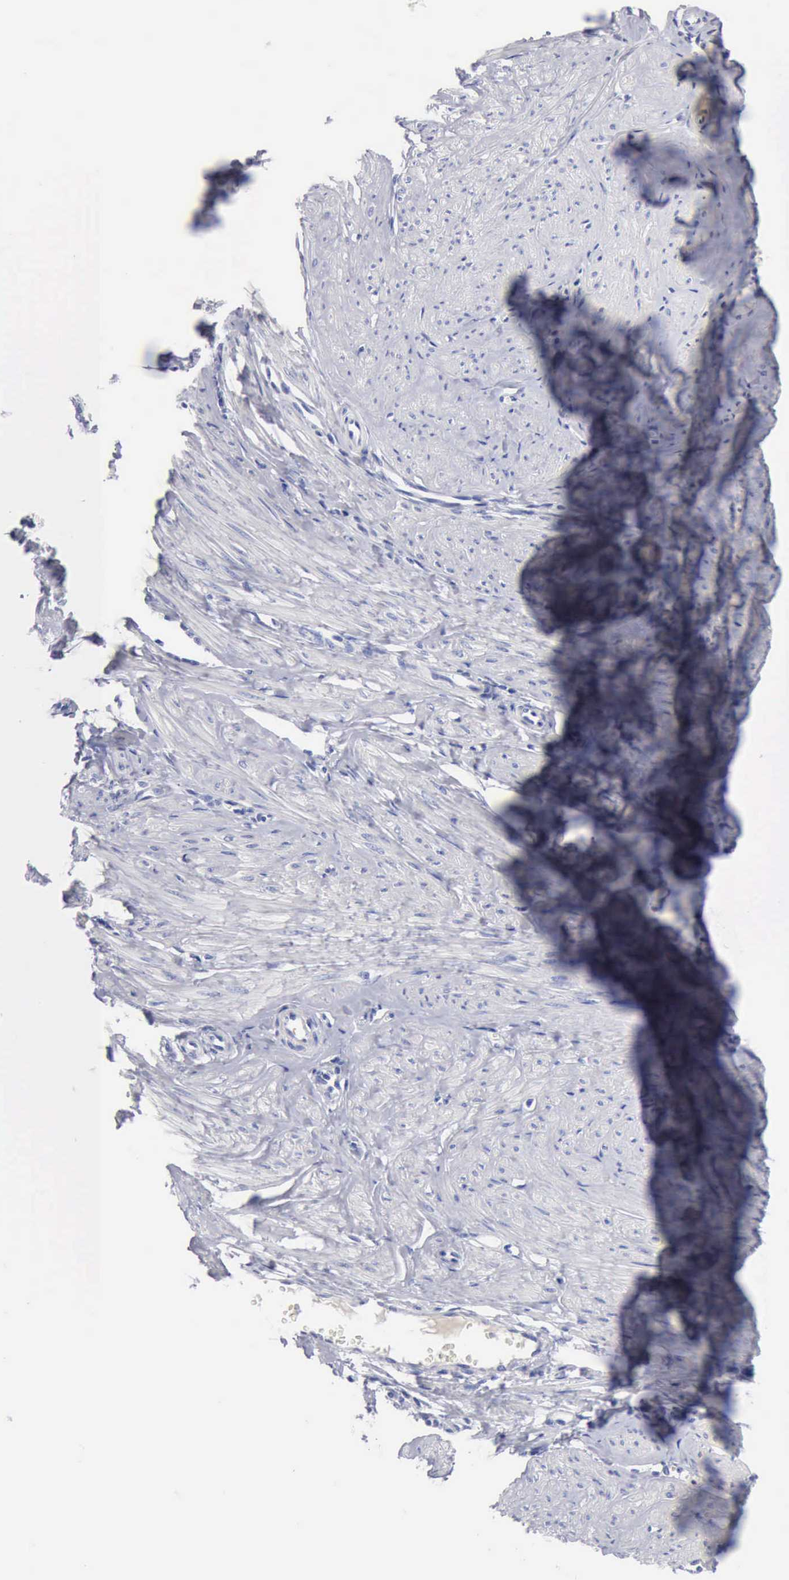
{"staining": {"intensity": "negative", "quantity": "none", "location": "none"}, "tissue": "smooth muscle", "cell_type": "Smooth muscle cells", "image_type": "normal", "snomed": [{"axis": "morphology", "description": "Normal tissue, NOS"}, {"axis": "topography", "description": "Uterus"}], "caption": "Immunohistochemistry (IHC) micrograph of normal smooth muscle: human smooth muscle stained with DAB (3,3'-diaminobenzidine) displays no significant protein expression in smooth muscle cells. The staining is performed using DAB brown chromogen with nuclei counter-stained in using hematoxylin.", "gene": "CYP19A1", "patient": {"sex": "female", "age": 45}}